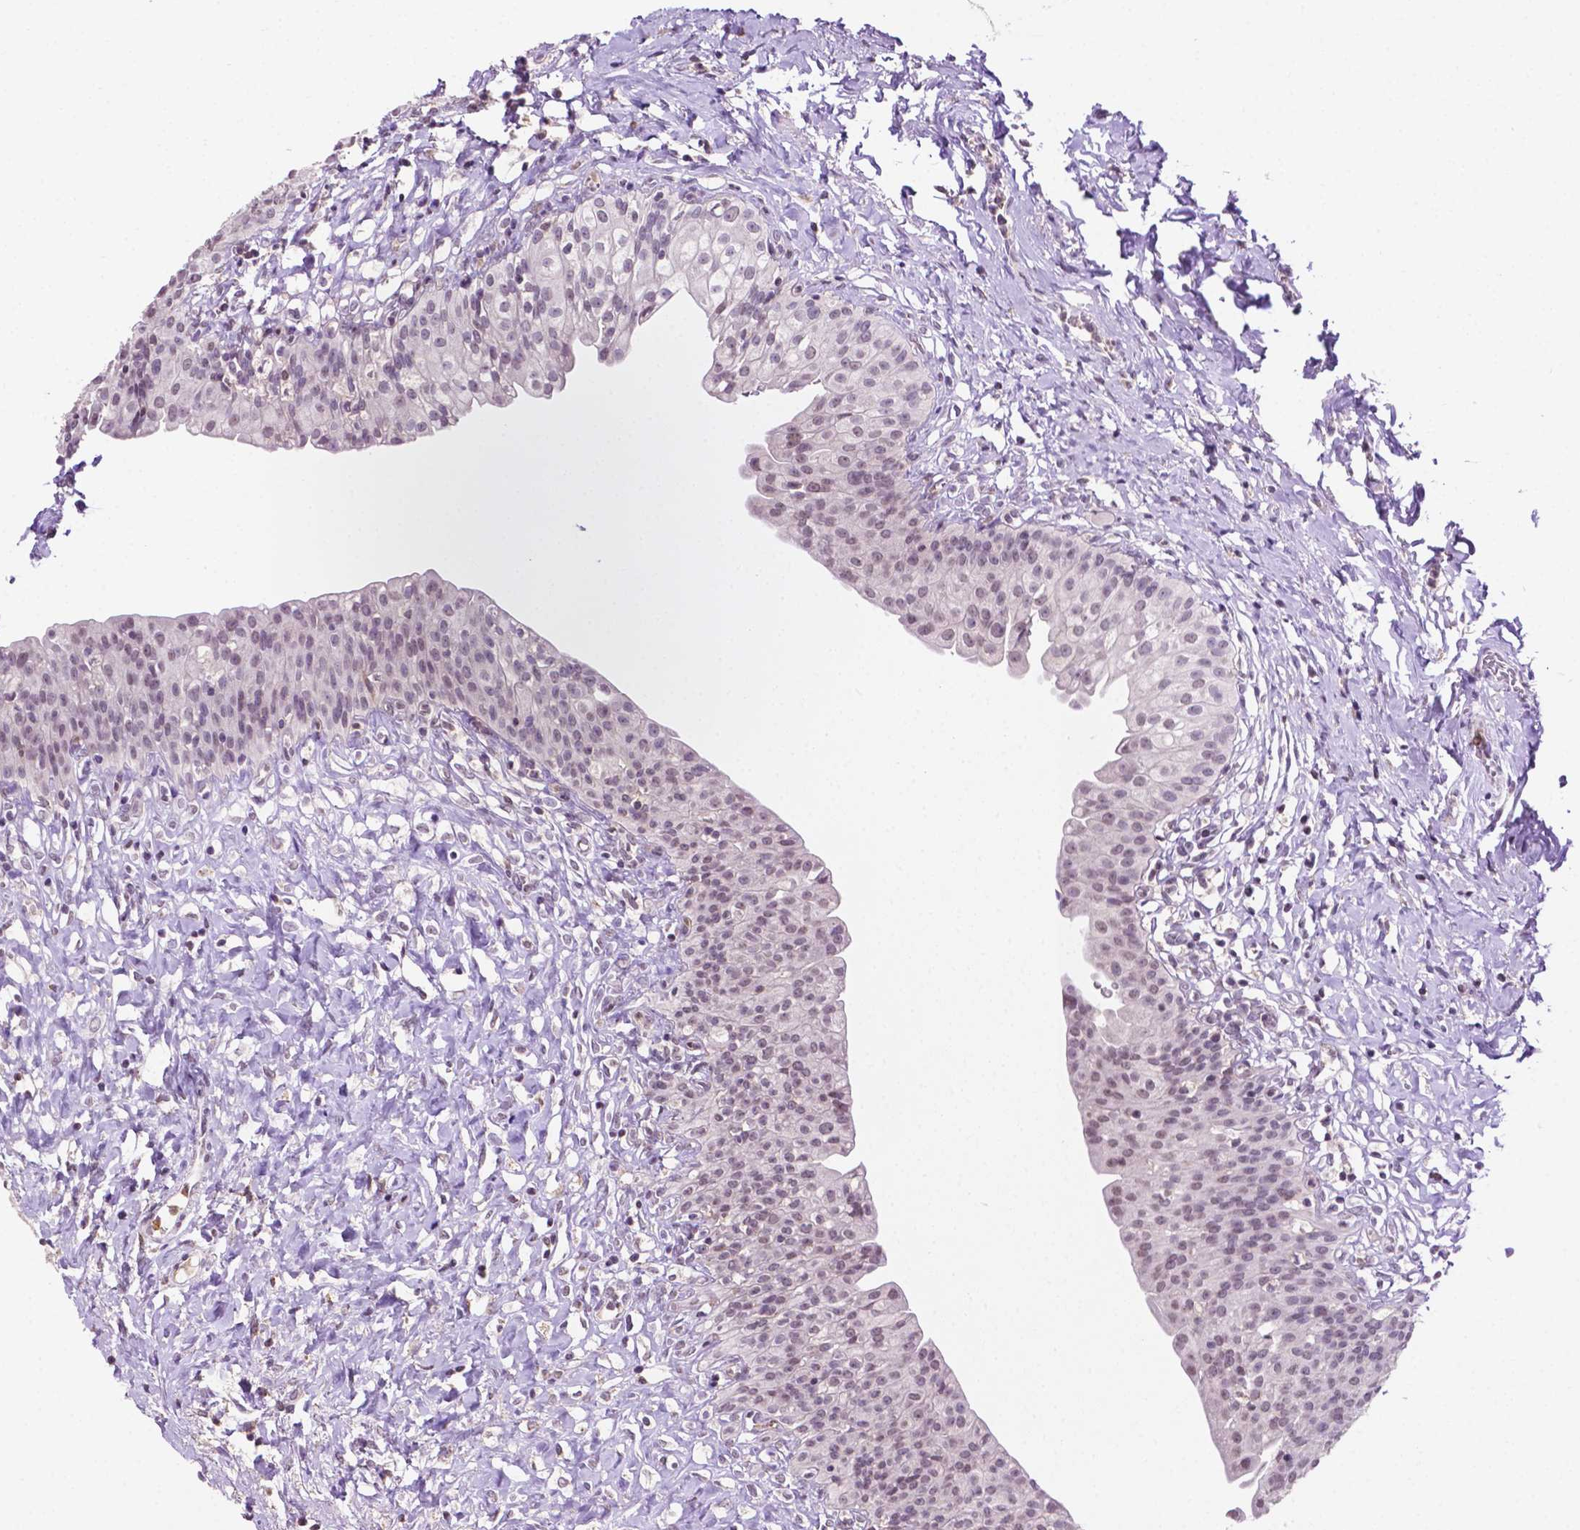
{"staining": {"intensity": "weak", "quantity": "25%-75%", "location": "nuclear"}, "tissue": "urinary bladder", "cell_type": "Urothelial cells", "image_type": "normal", "snomed": [{"axis": "morphology", "description": "Normal tissue, NOS"}, {"axis": "topography", "description": "Urinary bladder"}], "caption": "This micrograph displays immunohistochemistry staining of normal human urinary bladder, with low weak nuclear positivity in about 25%-75% of urothelial cells.", "gene": "PTPN6", "patient": {"sex": "male", "age": 76}}